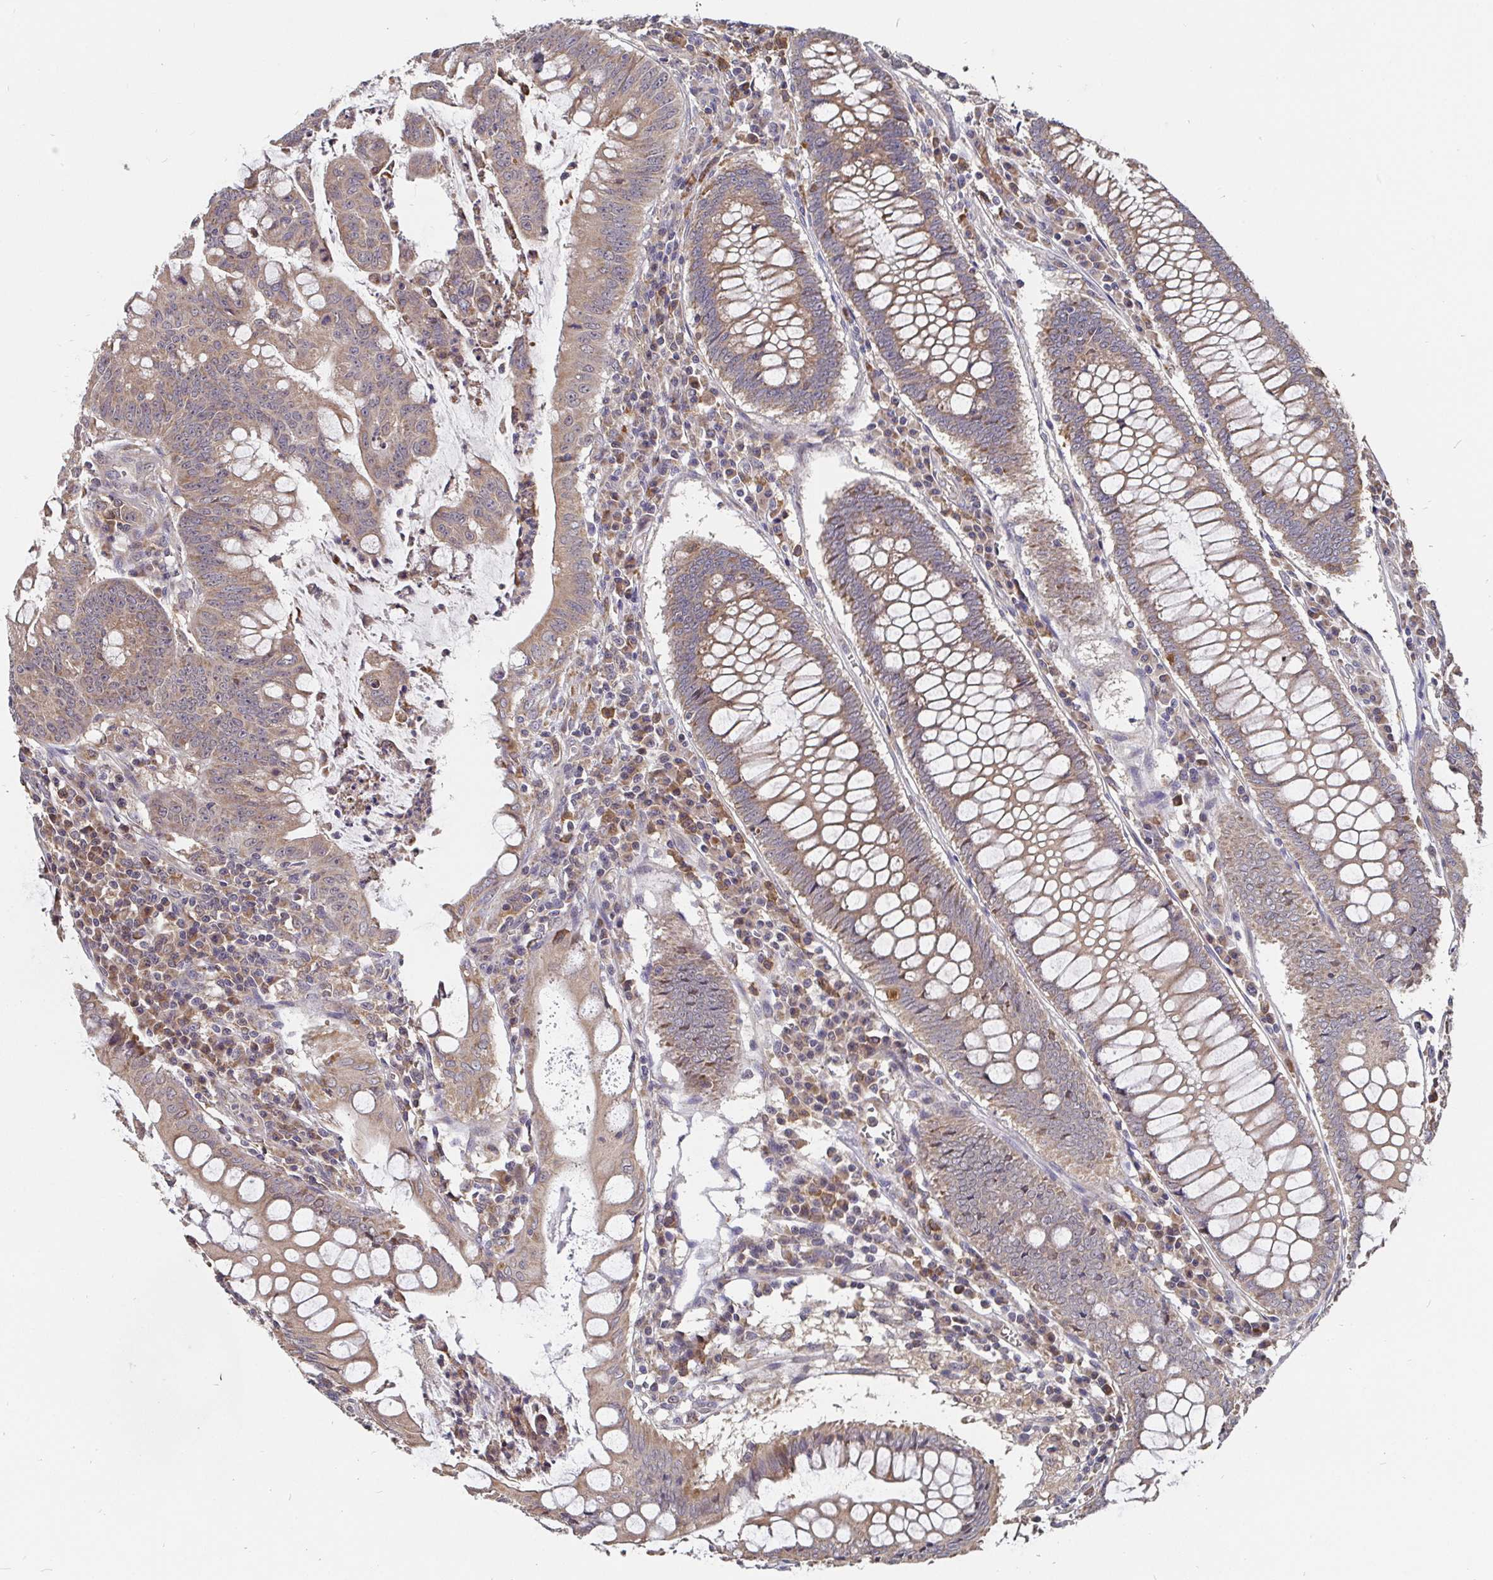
{"staining": {"intensity": "moderate", "quantity": ">75%", "location": "cytoplasmic/membranous"}, "tissue": "colorectal cancer", "cell_type": "Tumor cells", "image_type": "cancer", "snomed": [{"axis": "morphology", "description": "Adenocarcinoma, NOS"}, {"axis": "topography", "description": "Colon"}], "caption": "This micrograph shows IHC staining of colorectal cancer, with medium moderate cytoplasmic/membranous positivity in about >75% of tumor cells.", "gene": "PDF", "patient": {"sex": "male", "age": 62}}